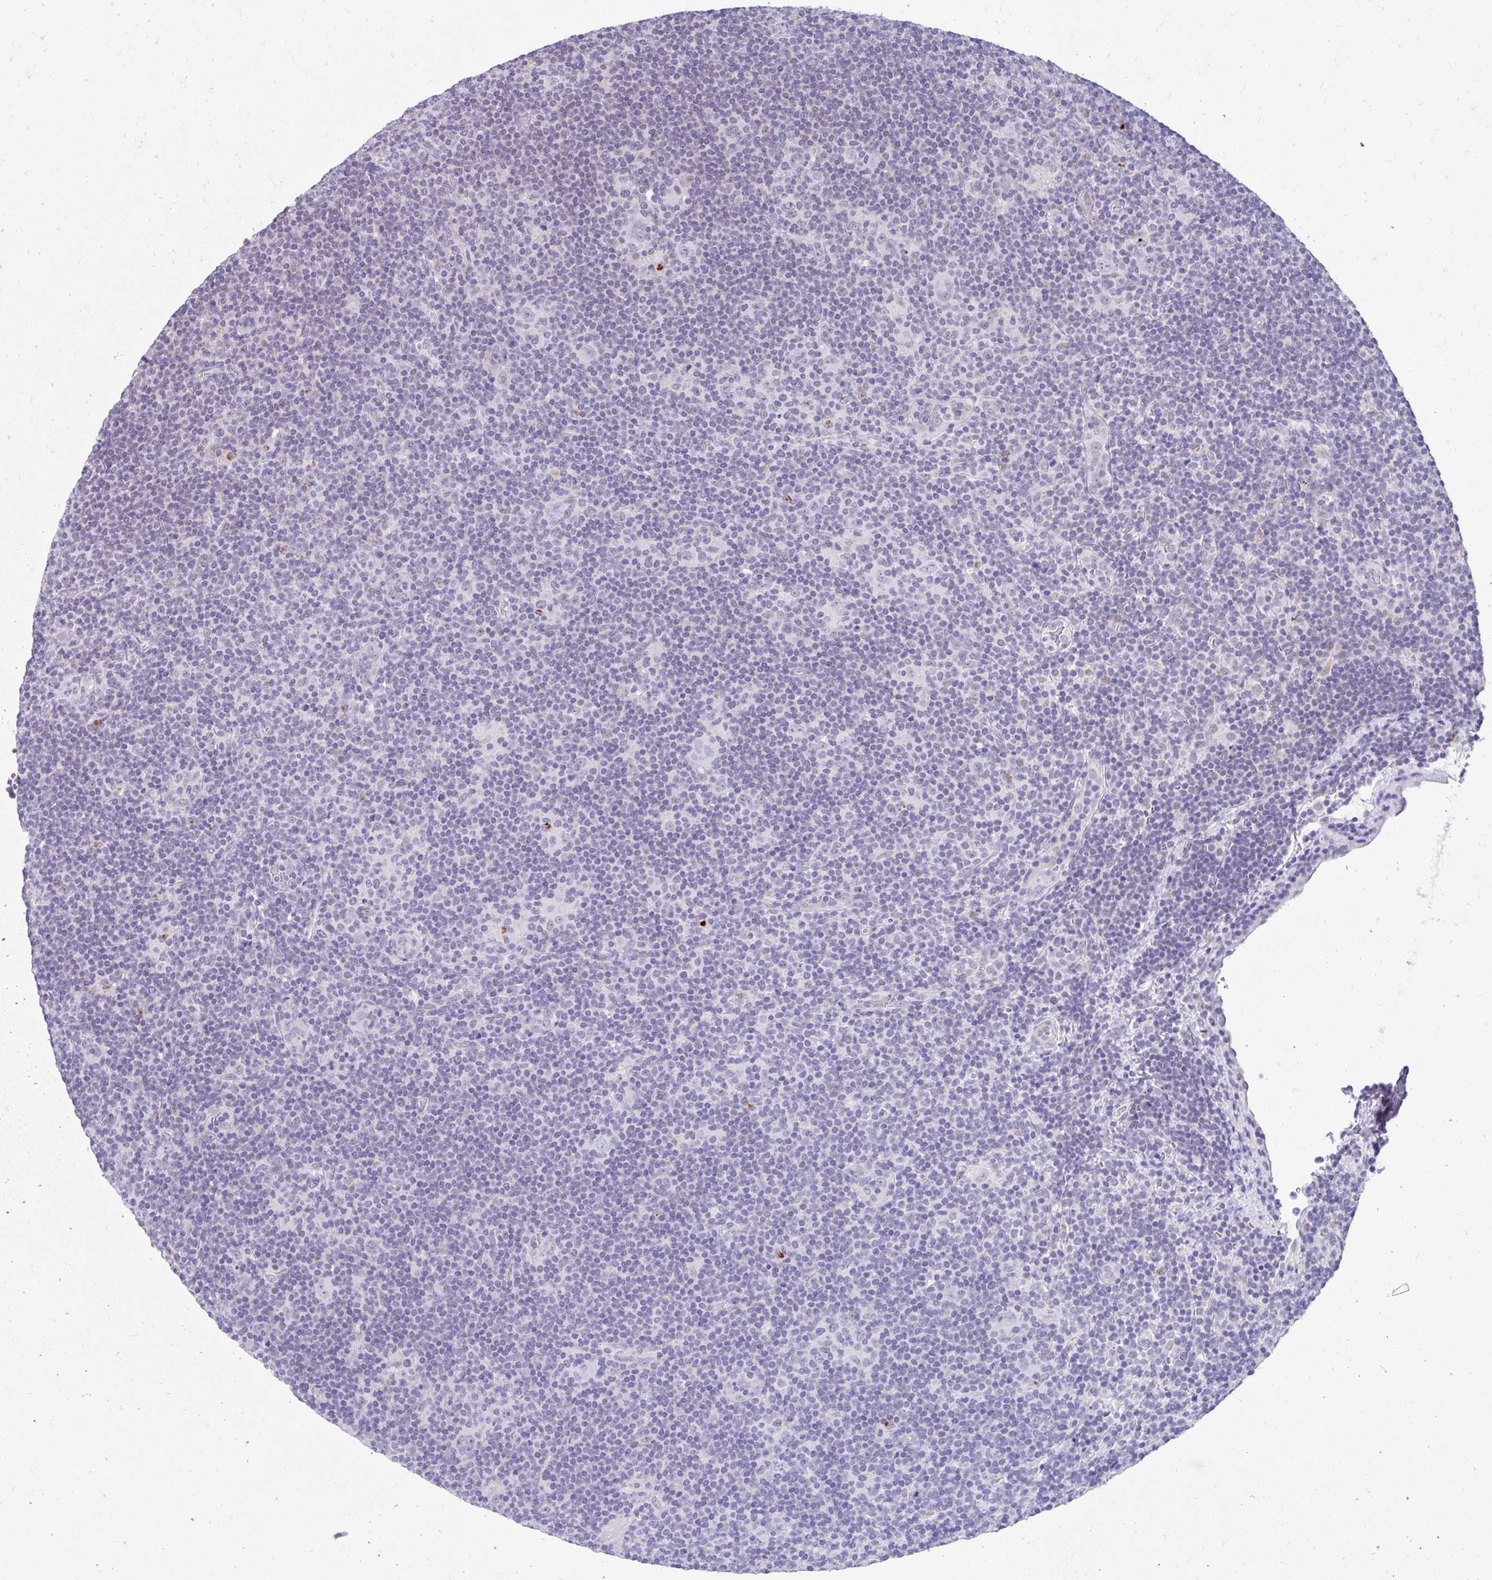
{"staining": {"intensity": "negative", "quantity": "none", "location": "none"}, "tissue": "lymphoma", "cell_type": "Tumor cells", "image_type": "cancer", "snomed": [{"axis": "morphology", "description": "Hodgkin's disease, NOS"}, {"axis": "topography", "description": "Lymph node"}], "caption": "The image exhibits no staining of tumor cells in lymphoma.", "gene": "DCAF17", "patient": {"sex": "female", "age": 57}}